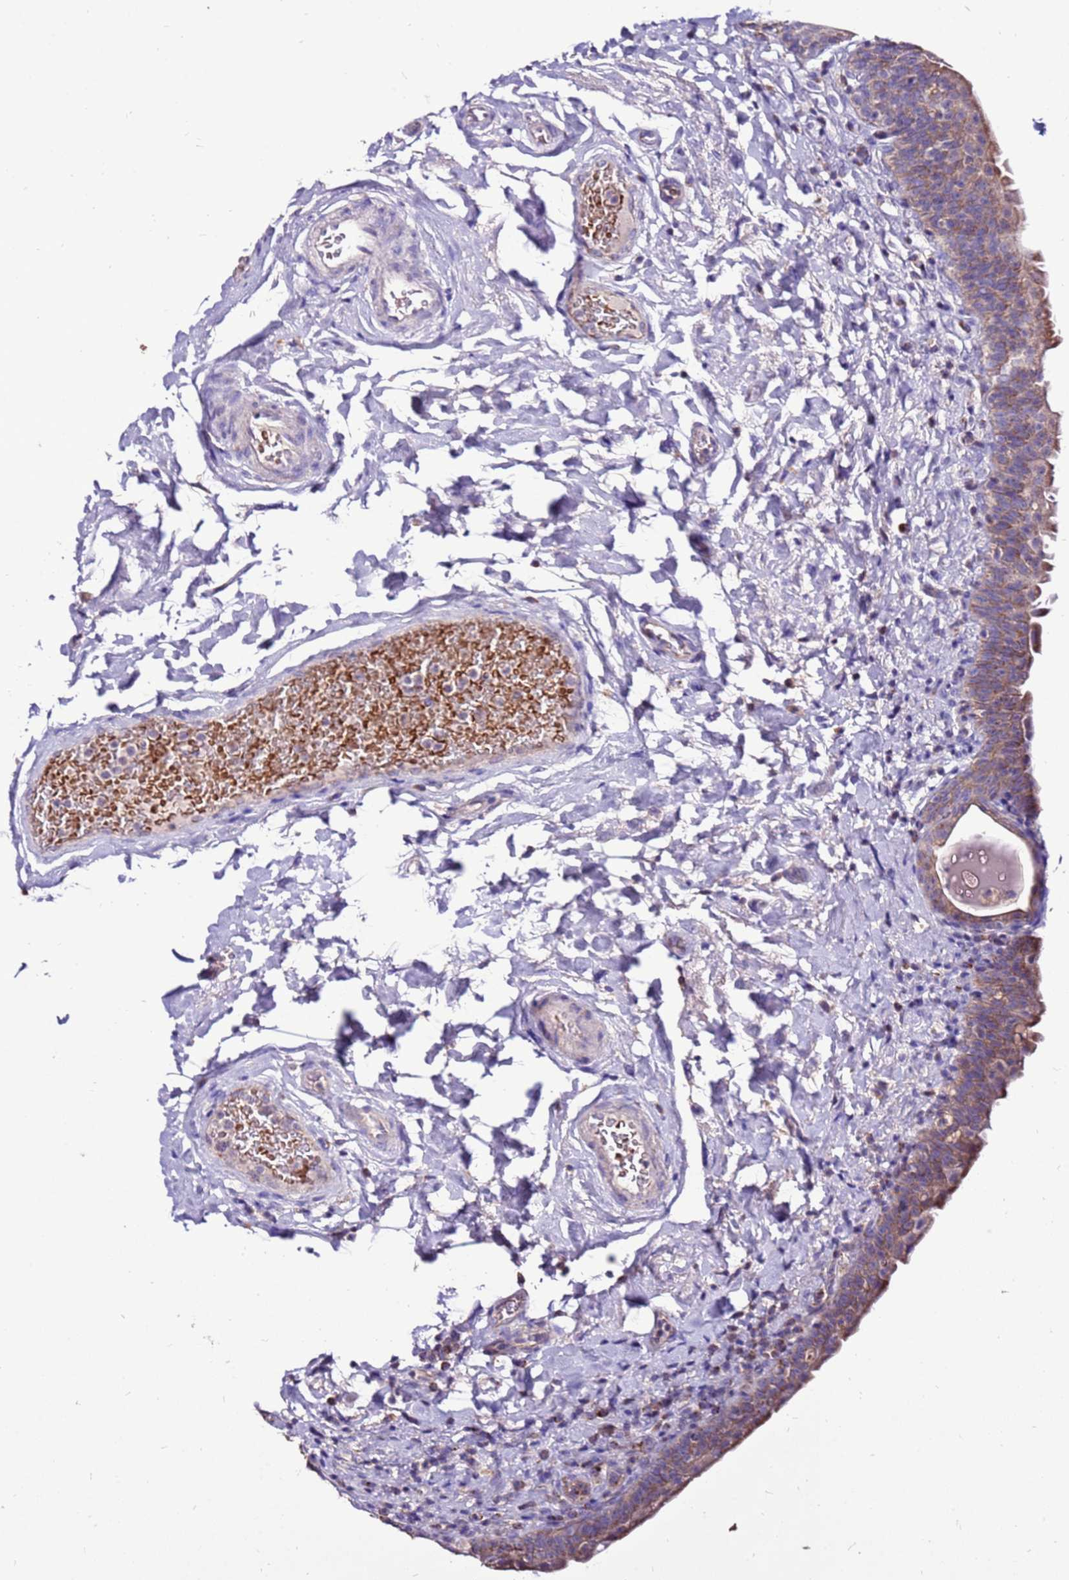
{"staining": {"intensity": "moderate", "quantity": ">75%", "location": "cytoplasmic/membranous"}, "tissue": "urinary bladder", "cell_type": "Urothelial cells", "image_type": "normal", "snomed": [{"axis": "morphology", "description": "Normal tissue, NOS"}, {"axis": "topography", "description": "Urinary bladder"}], "caption": "DAB (3,3'-diaminobenzidine) immunohistochemical staining of unremarkable human urinary bladder reveals moderate cytoplasmic/membranous protein staining in about >75% of urothelial cells. The protein is stained brown, and the nuclei are stained in blue (DAB IHC with brightfield microscopy, high magnification).", "gene": "SPSB3", "patient": {"sex": "male", "age": 83}}